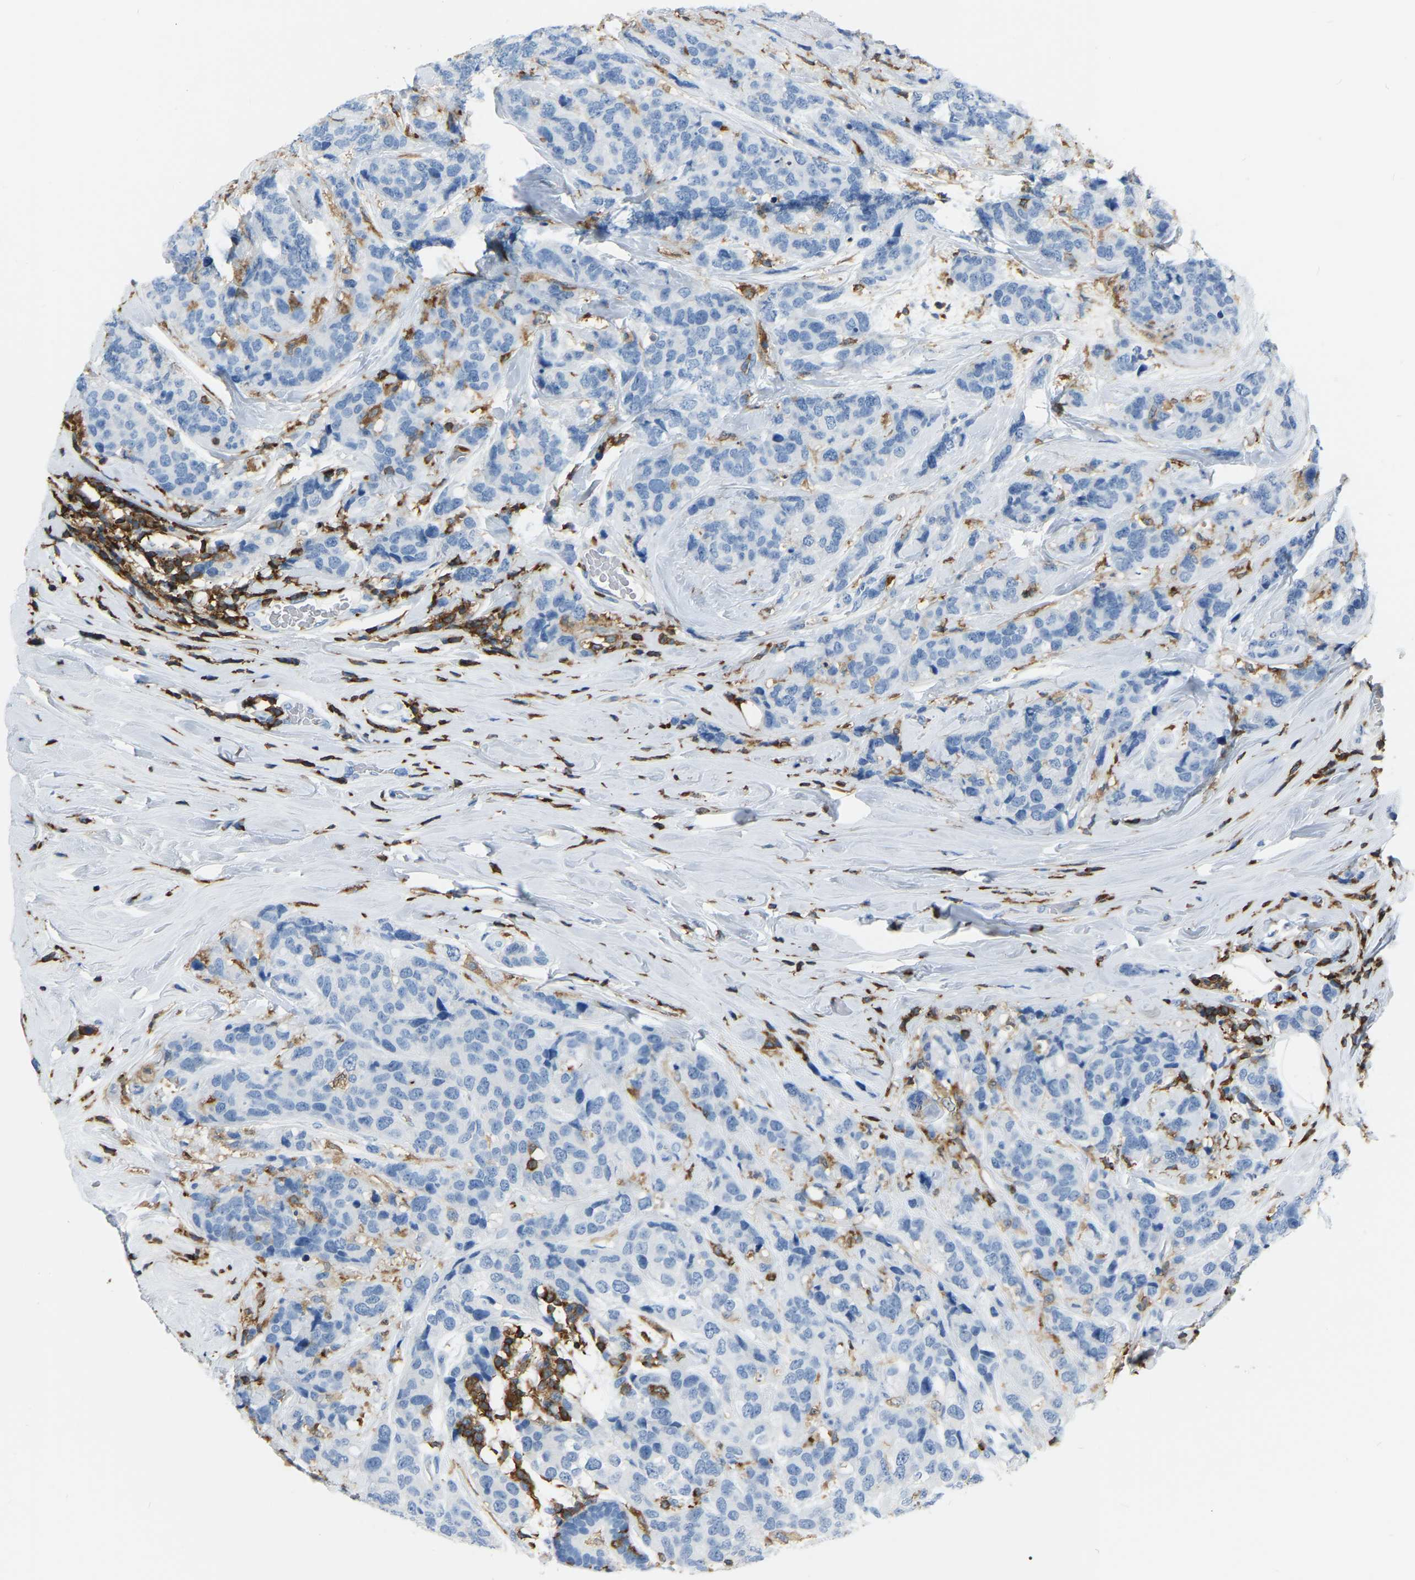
{"staining": {"intensity": "negative", "quantity": "none", "location": "none"}, "tissue": "breast cancer", "cell_type": "Tumor cells", "image_type": "cancer", "snomed": [{"axis": "morphology", "description": "Lobular carcinoma"}, {"axis": "topography", "description": "Breast"}], "caption": "This is an immunohistochemistry micrograph of breast cancer. There is no staining in tumor cells.", "gene": "ARHGAP45", "patient": {"sex": "female", "age": 59}}